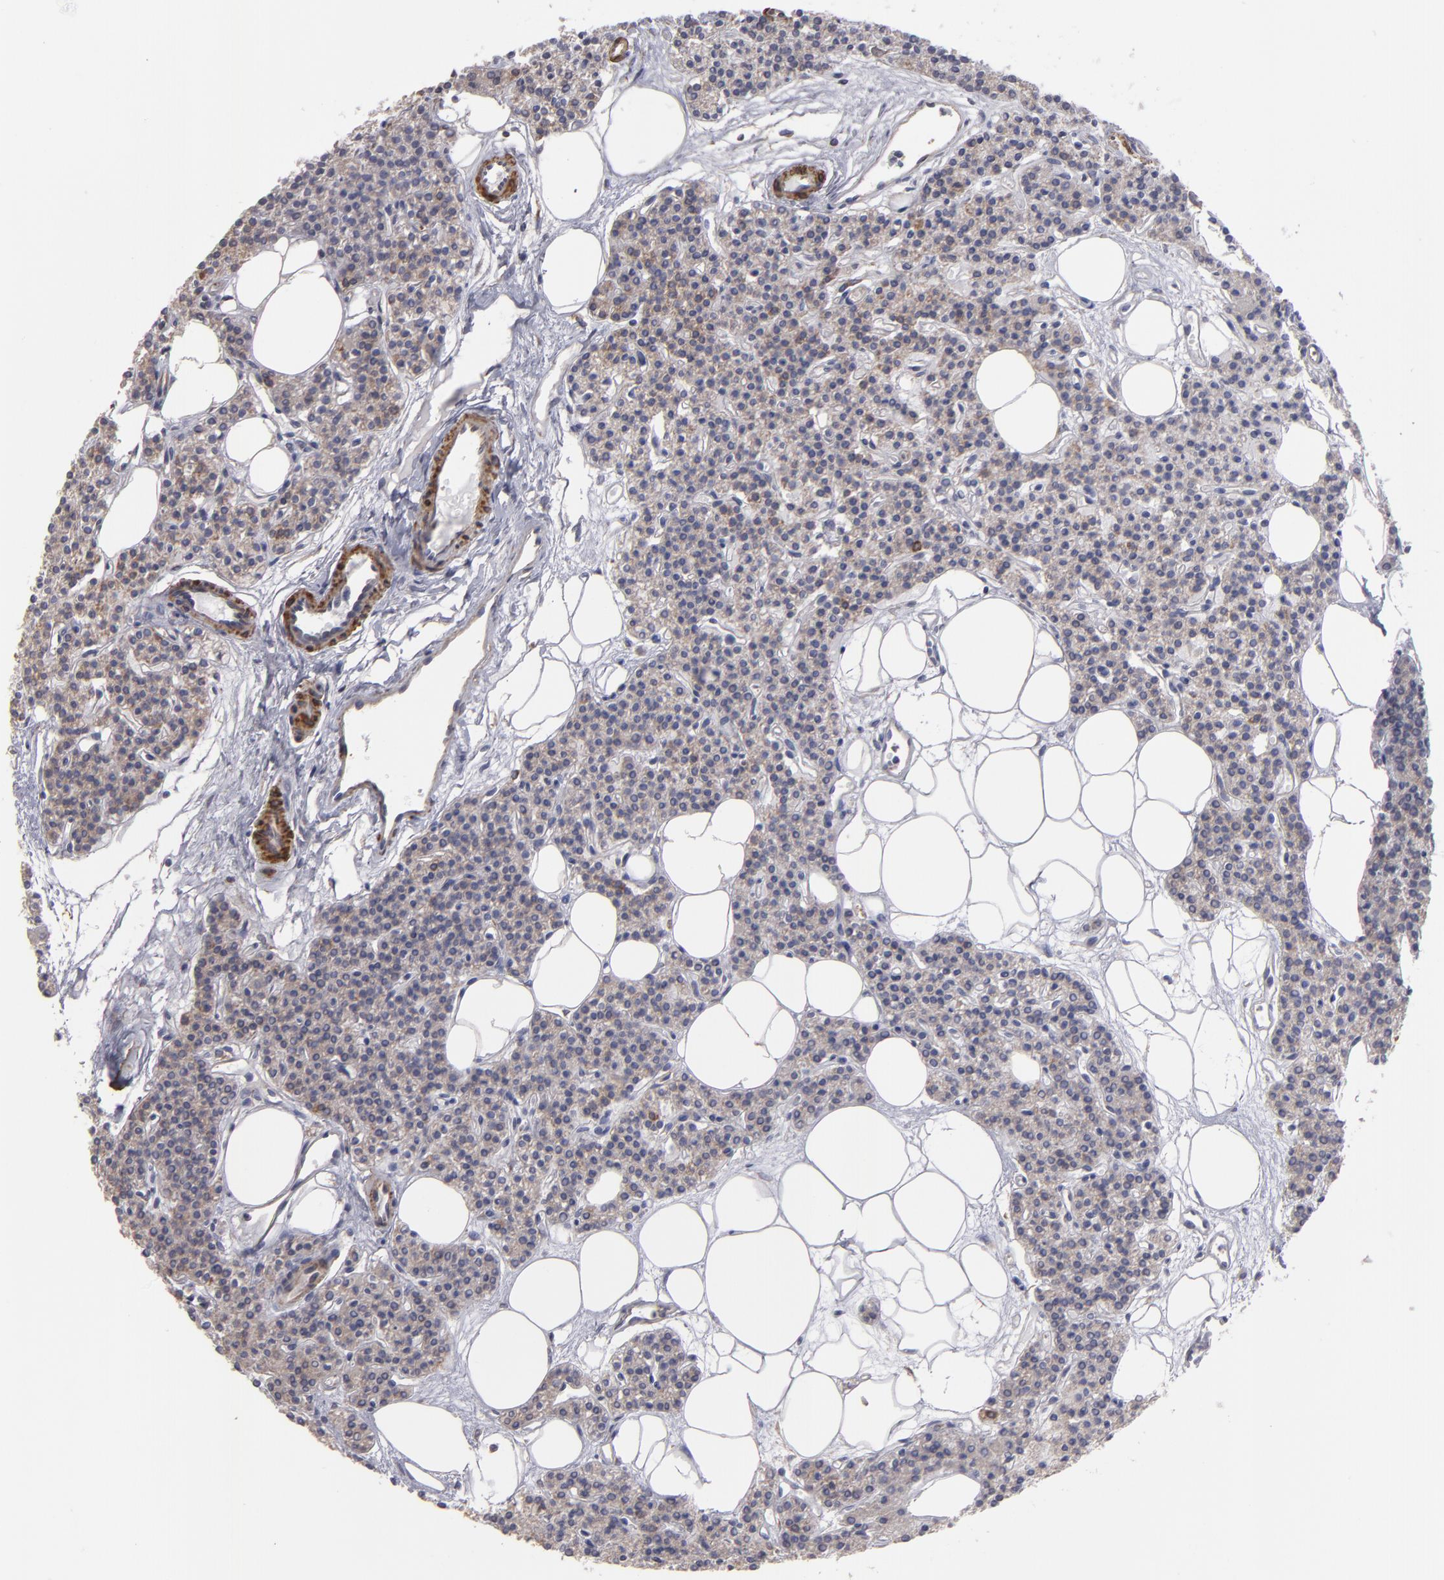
{"staining": {"intensity": "weak", "quantity": ">75%", "location": "cytoplasmic/membranous"}, "tissue": "parathyroid gland", "cell_type": "Glandular cells", "image_type": "normal", "snomed": [{"axis": "morphology", "description": "Normal tissue, NOS"}, {"axis": "topography", "description": "Parathyroid gland"}], "caption": "Immunohistochemistry staining of normal parathyroid gland, which displays low levels of weak cytoplasmic/membranous staining in about >75% of glandular cells indicating weak cytoplasmic/membranous protein staining. The staining was performed using DAB (3,3'-diaminobenzidine) (brown) for protein detection and nuclei were counterstained in hematoxylin (blue).", "gene": "SLMAP", "patient": {"sex": "male", "age": 24}}